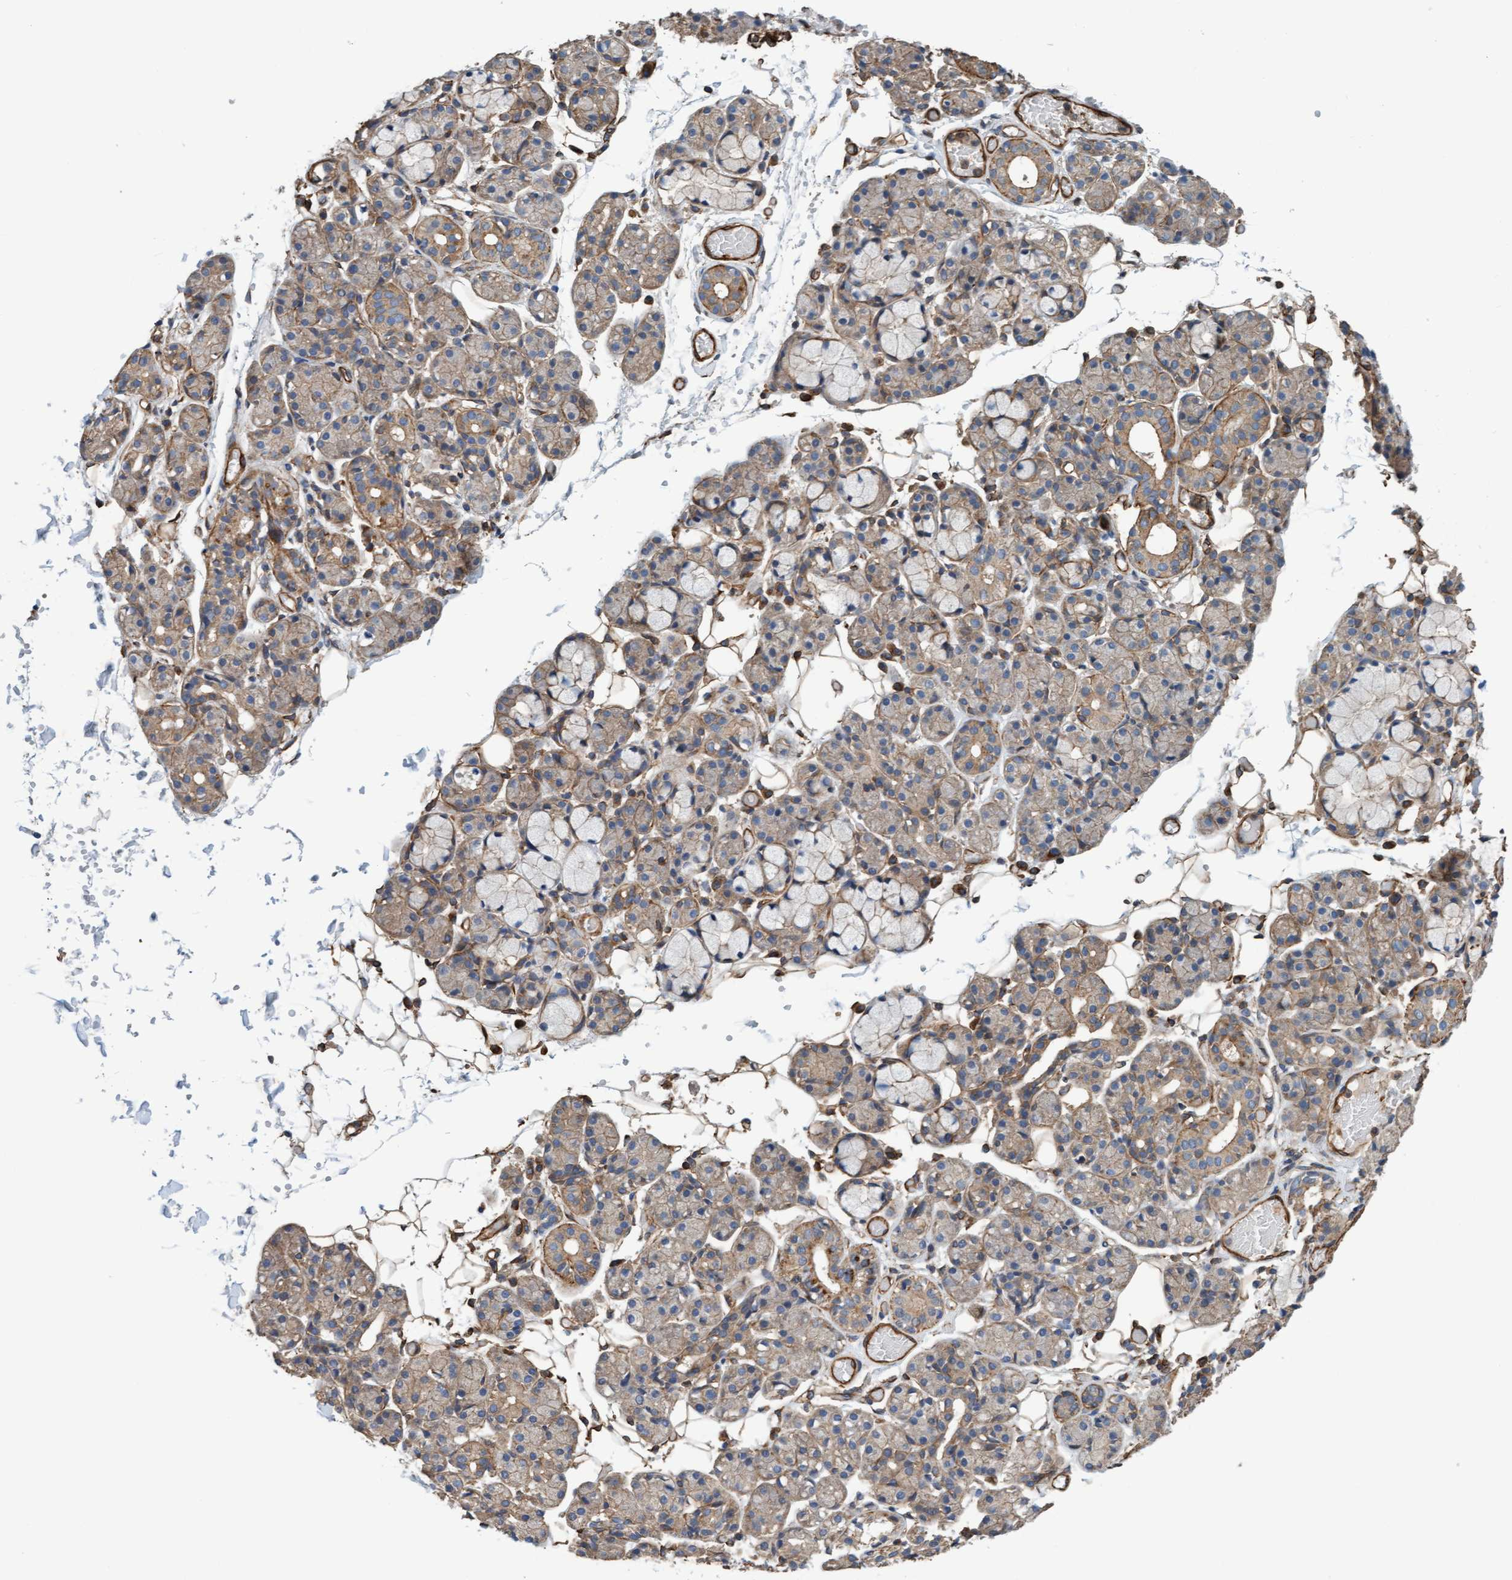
{"staining": {"intensity": "weak", "quantity": "25%-75%", "location": "cytoplasmic/membranous"}, "tissue": "salivary gland", "cell_type": "Glandular cells", "image_type": "normal", "snomed": [{"axis": "morphology", "description": "Normal tissue, NOS"}, {"axis": "topography", "description": "Salivary gland"}], "caption": "A histopathology image of human salivary gland stained for a protein reveals weak cytoplasmic/membranous brown staining in glandular cells. (DAB IHC with brightfield microscopy, high magnification).", "gene": "STXBP4", "patient": {"sex": "male", "age": 63}}